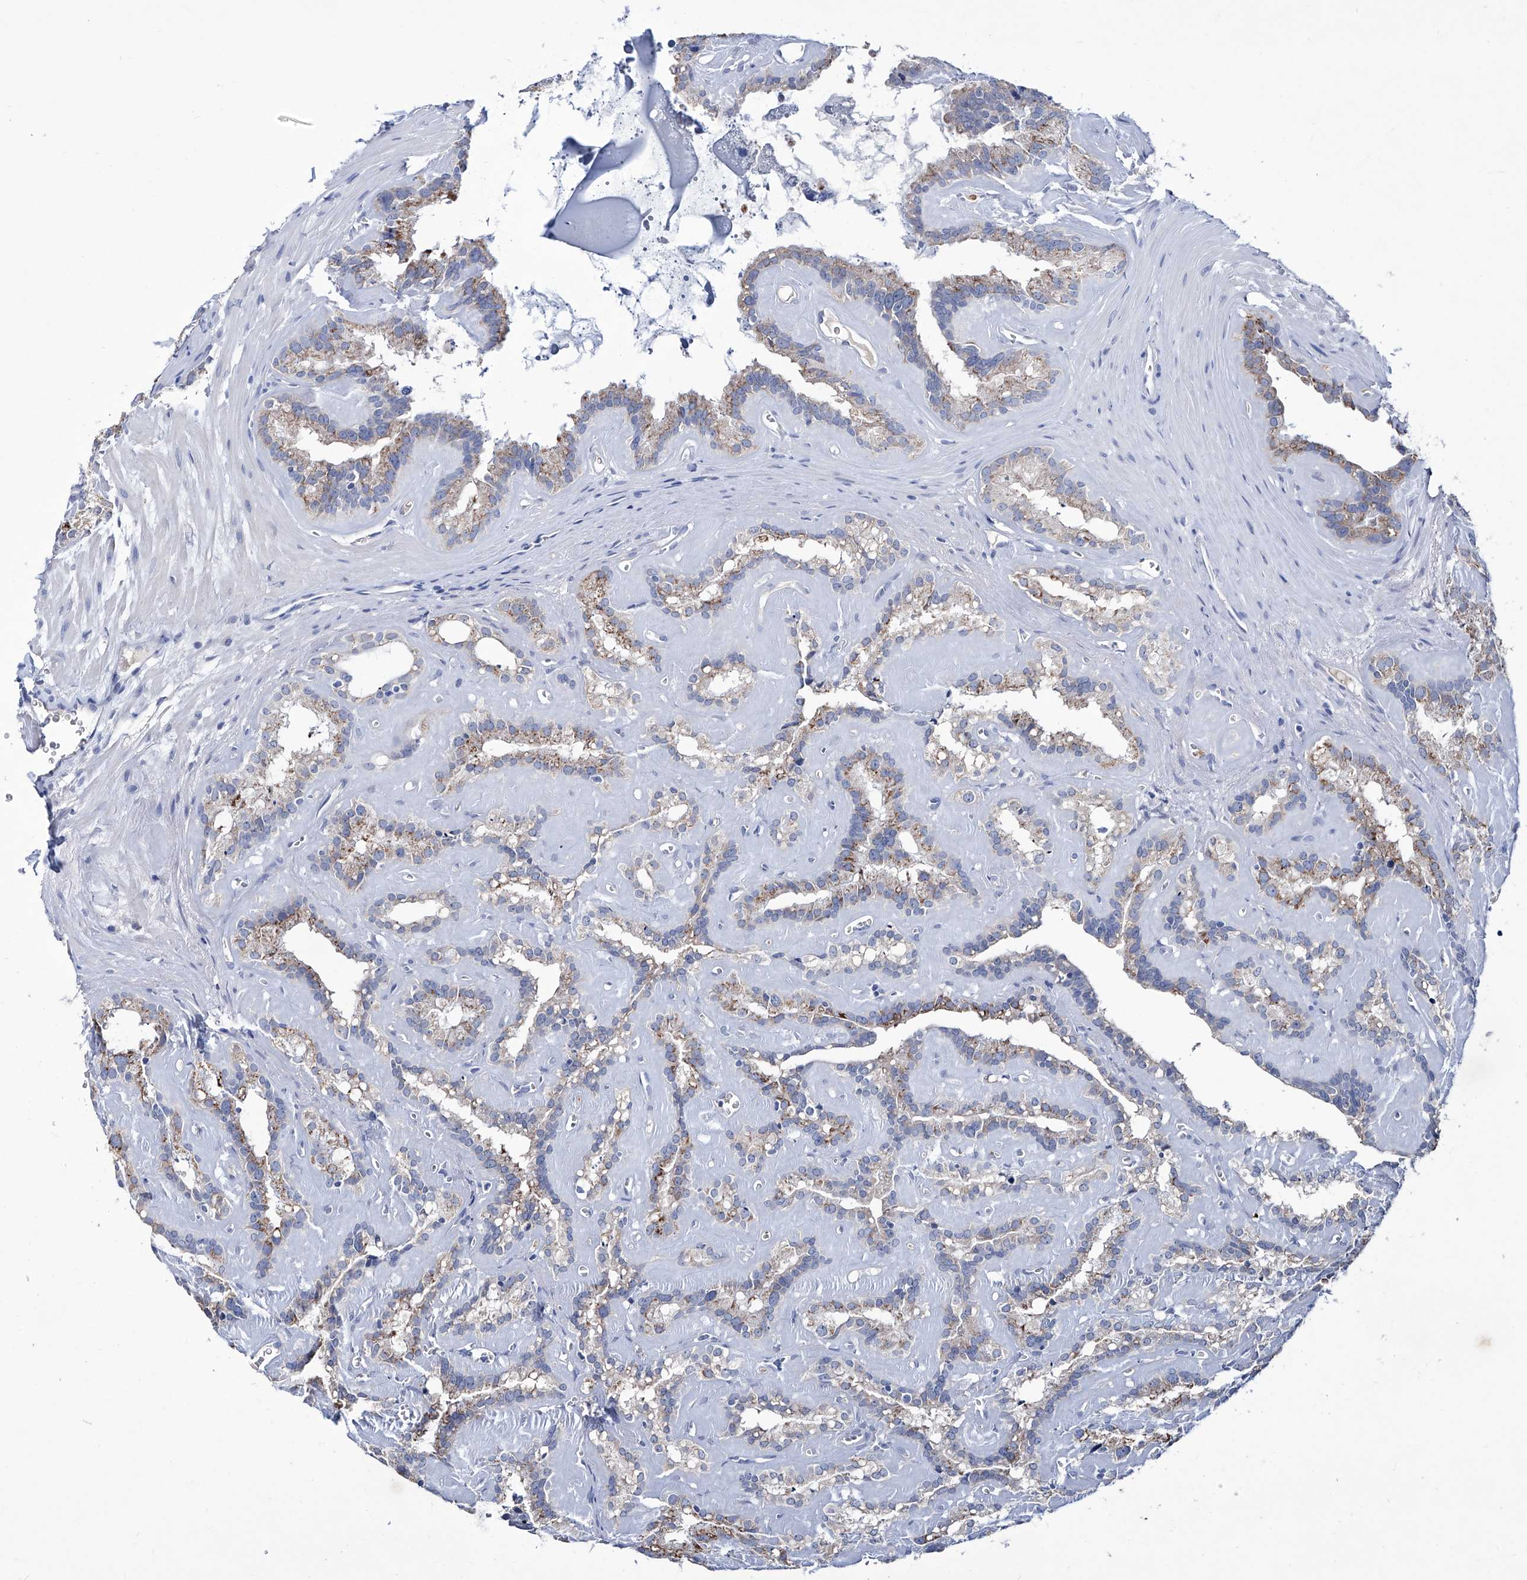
{"staining": {"intensity": "moderate", "quantity": "<25%", "location": "cytoplasmic/membranous"}, "tissue": "seminal vesicle", "cell_type": "Glandular cells", "image_type": "normal", "snomed": [{"axis": "morphology", "description": "Normal tissue, NOS"}, {"axis": "topography", "description": "Prostate"}, {"axis": "topography", "description": "Seminal veicle"}], "caption": "Unremarkable seminal vesicle shows moderate cytoplasmic/membranous positivity in approximately <25% of glandular cells.", "gene": "KLHL17", "patient": {"sex": "male", "age": 59}}